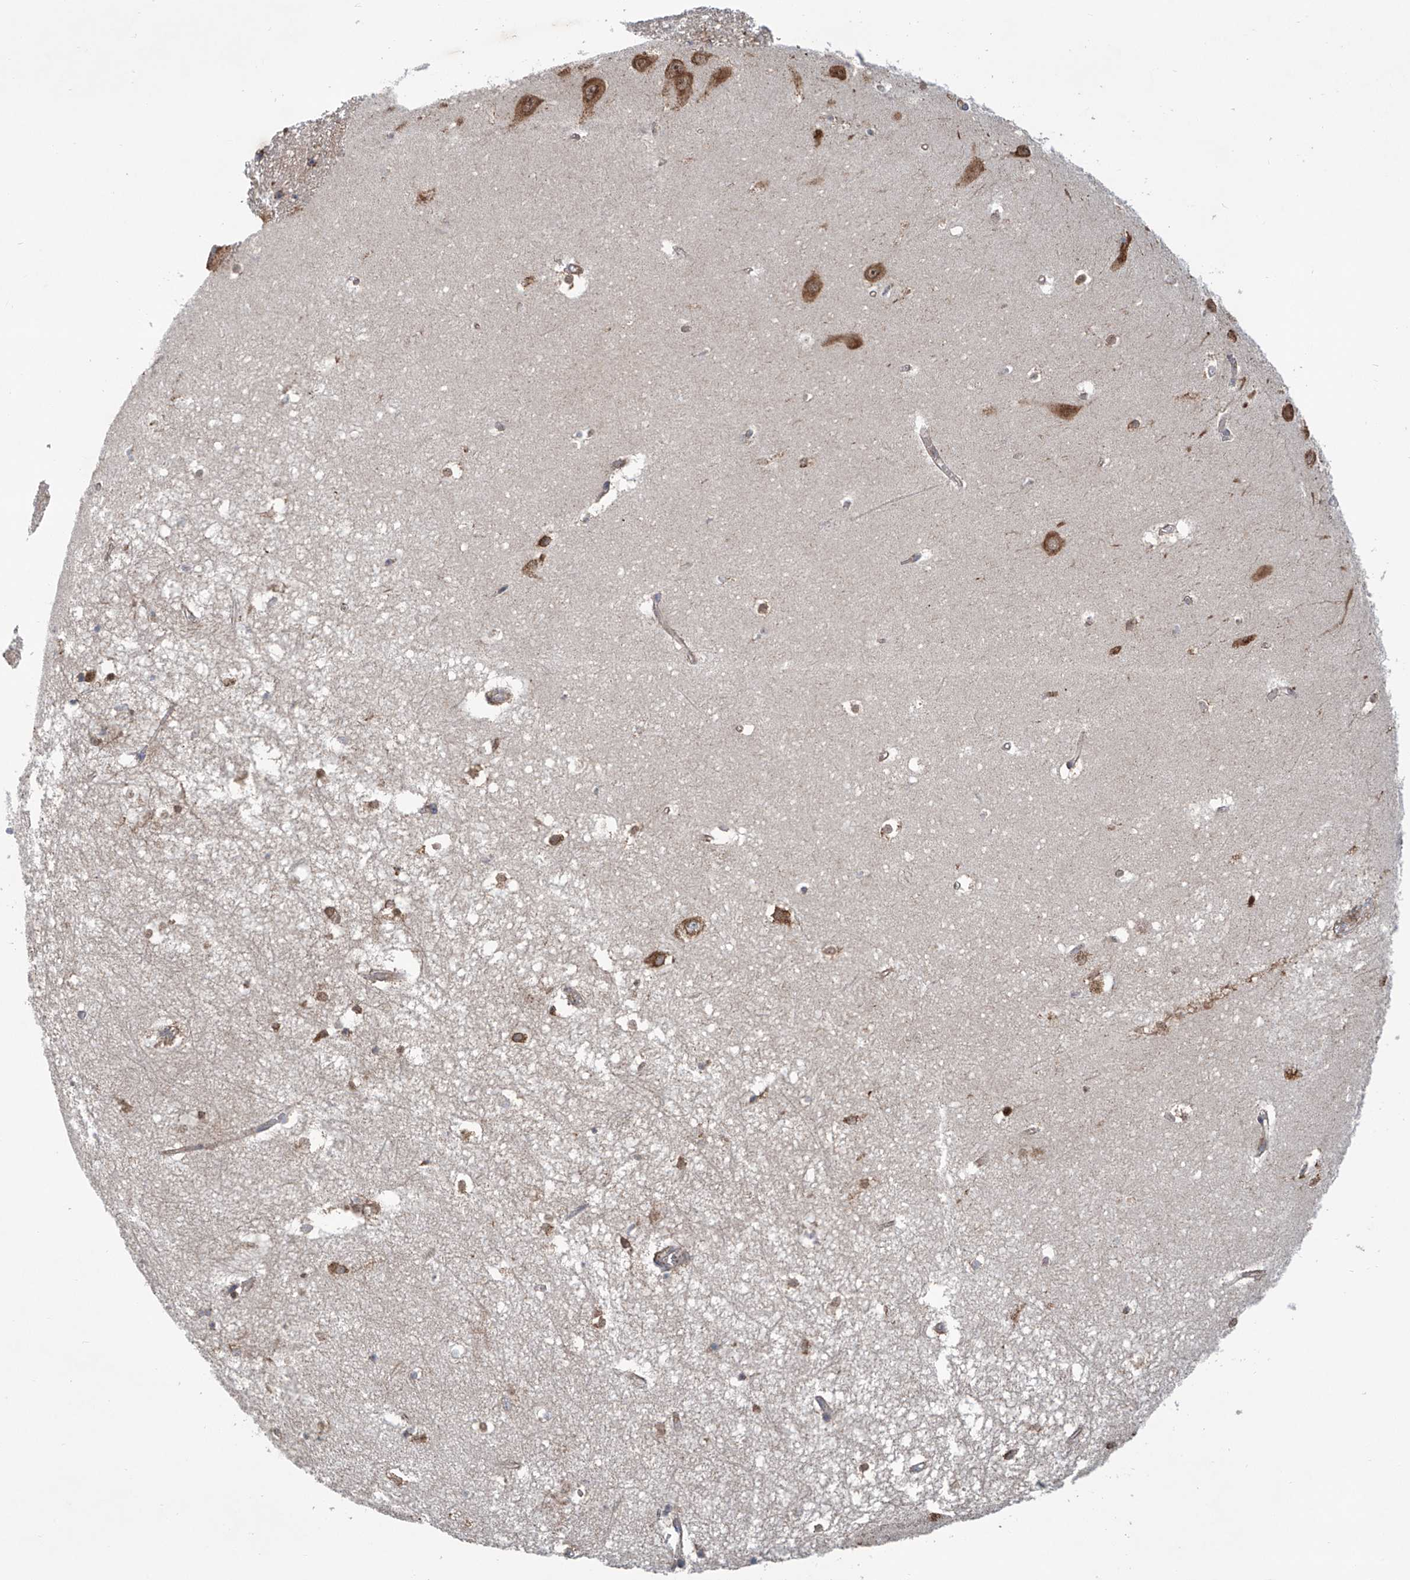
{"staining": {"intensity": "moderate", "quantity": "<25%", "location": "cytoplasmic/membranous"}, "tissue": "hippocampus", "cell_type": "Glial cells", "image_type": "normal", "snomed": [{"axis": "morphology", "description": "Normal tissue, NOS"}, {"axis": "topography", "description": "Hippocampus"}], "caption": "This photomicrograph shows IHC staining of unremarkable hippocampus, with low moderate cytoplasmic/membranous positivity in approximately <25% of glial cells.", "gene": "SENP2", "patient": {"sex": "female", "age": 64}}